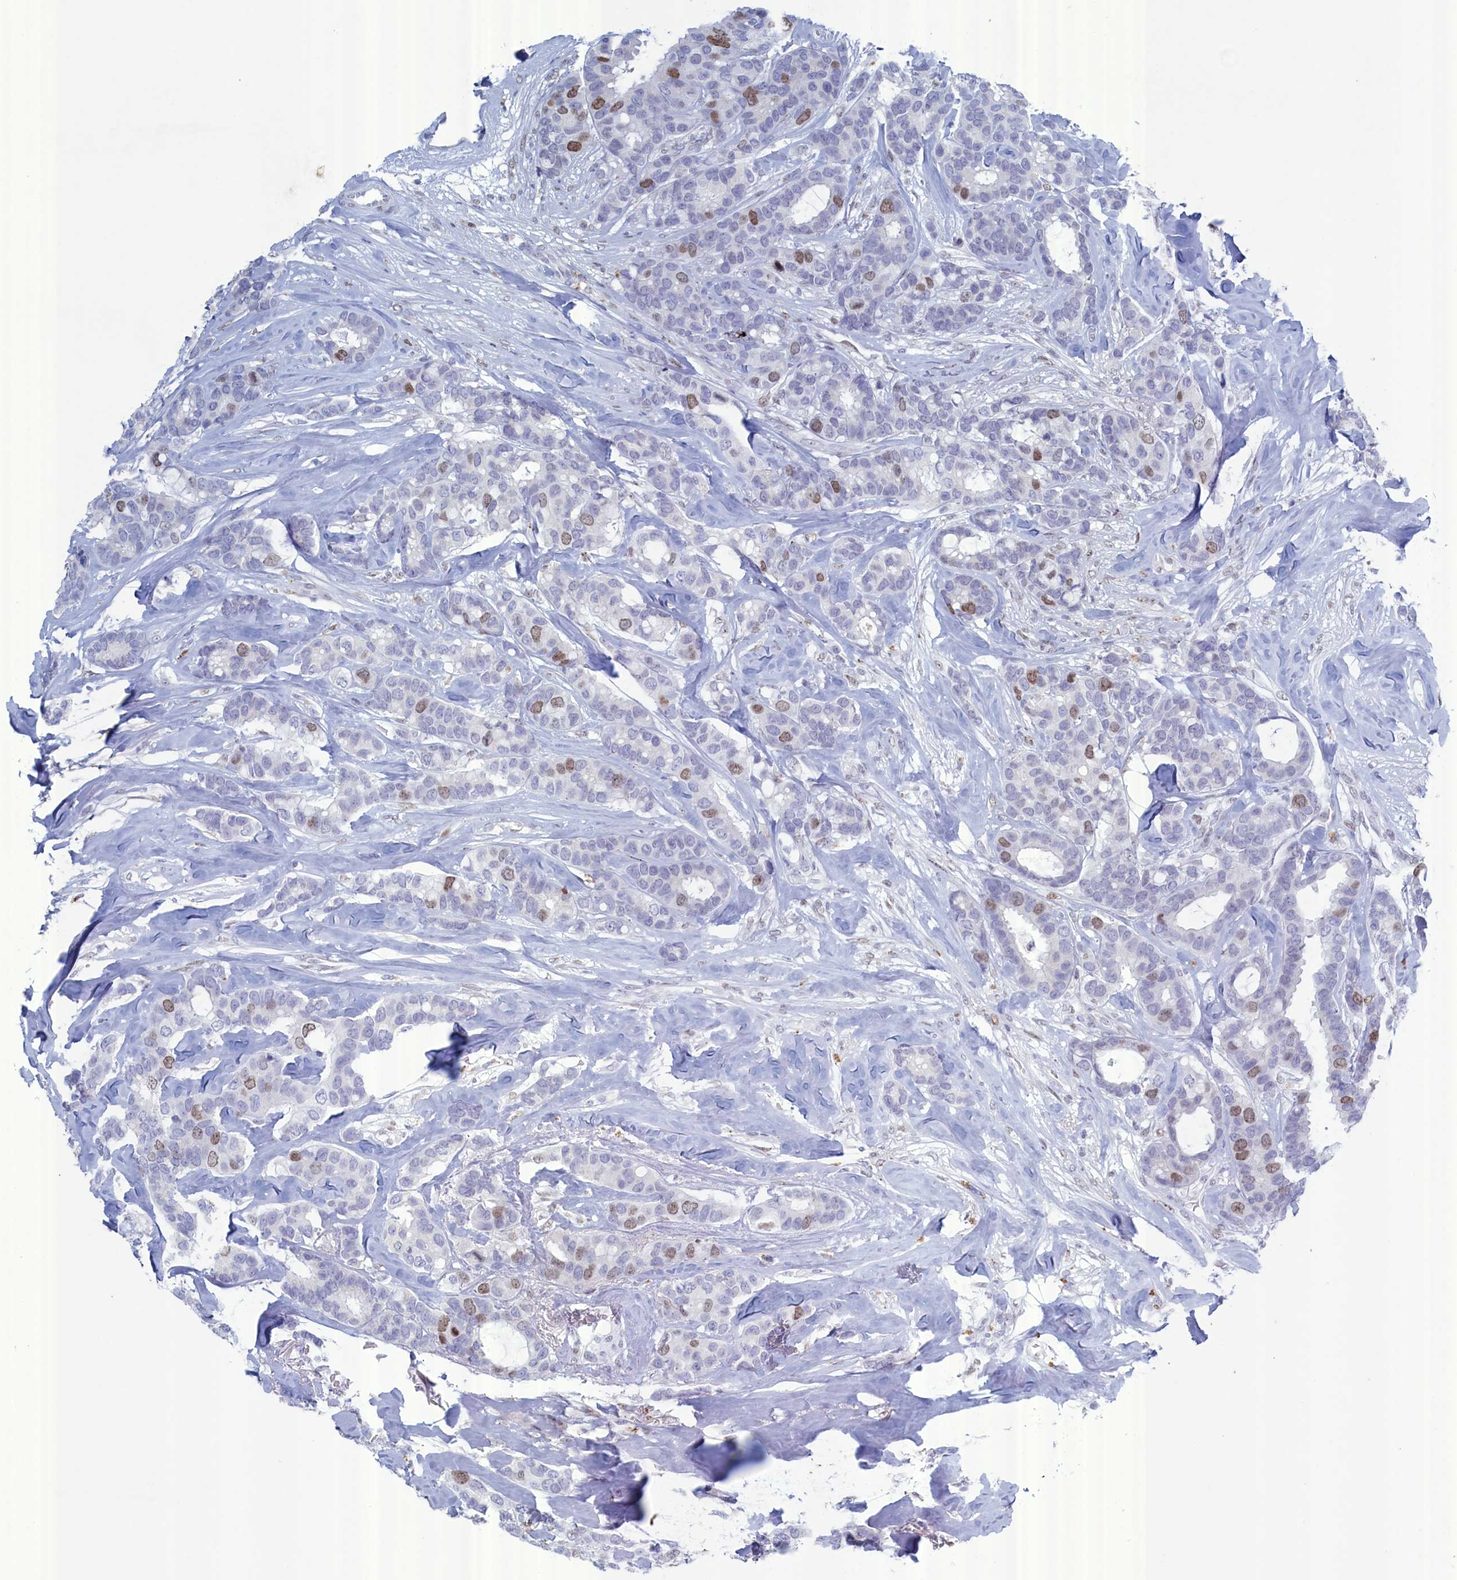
{"staining": {"intensity": "moderate", "quantity": "<25%", "location": "nuclear"}, "tissue": "breast cancer", "cell_type": "Tumor cells", "image_type": "cancer", "snomed": [{"axis": "morphology", "description": "Duct carcinoma"}, {"axis": "topography", "description": "Breast"}], "caption": "Intraductal carcinoma (breast) stained with a brown dye demonstrates moderate nuclear positive positivity in about <25% of tumor cells.", "gene": "WDR76", "patient": {"sex": "female", "age": 87}}